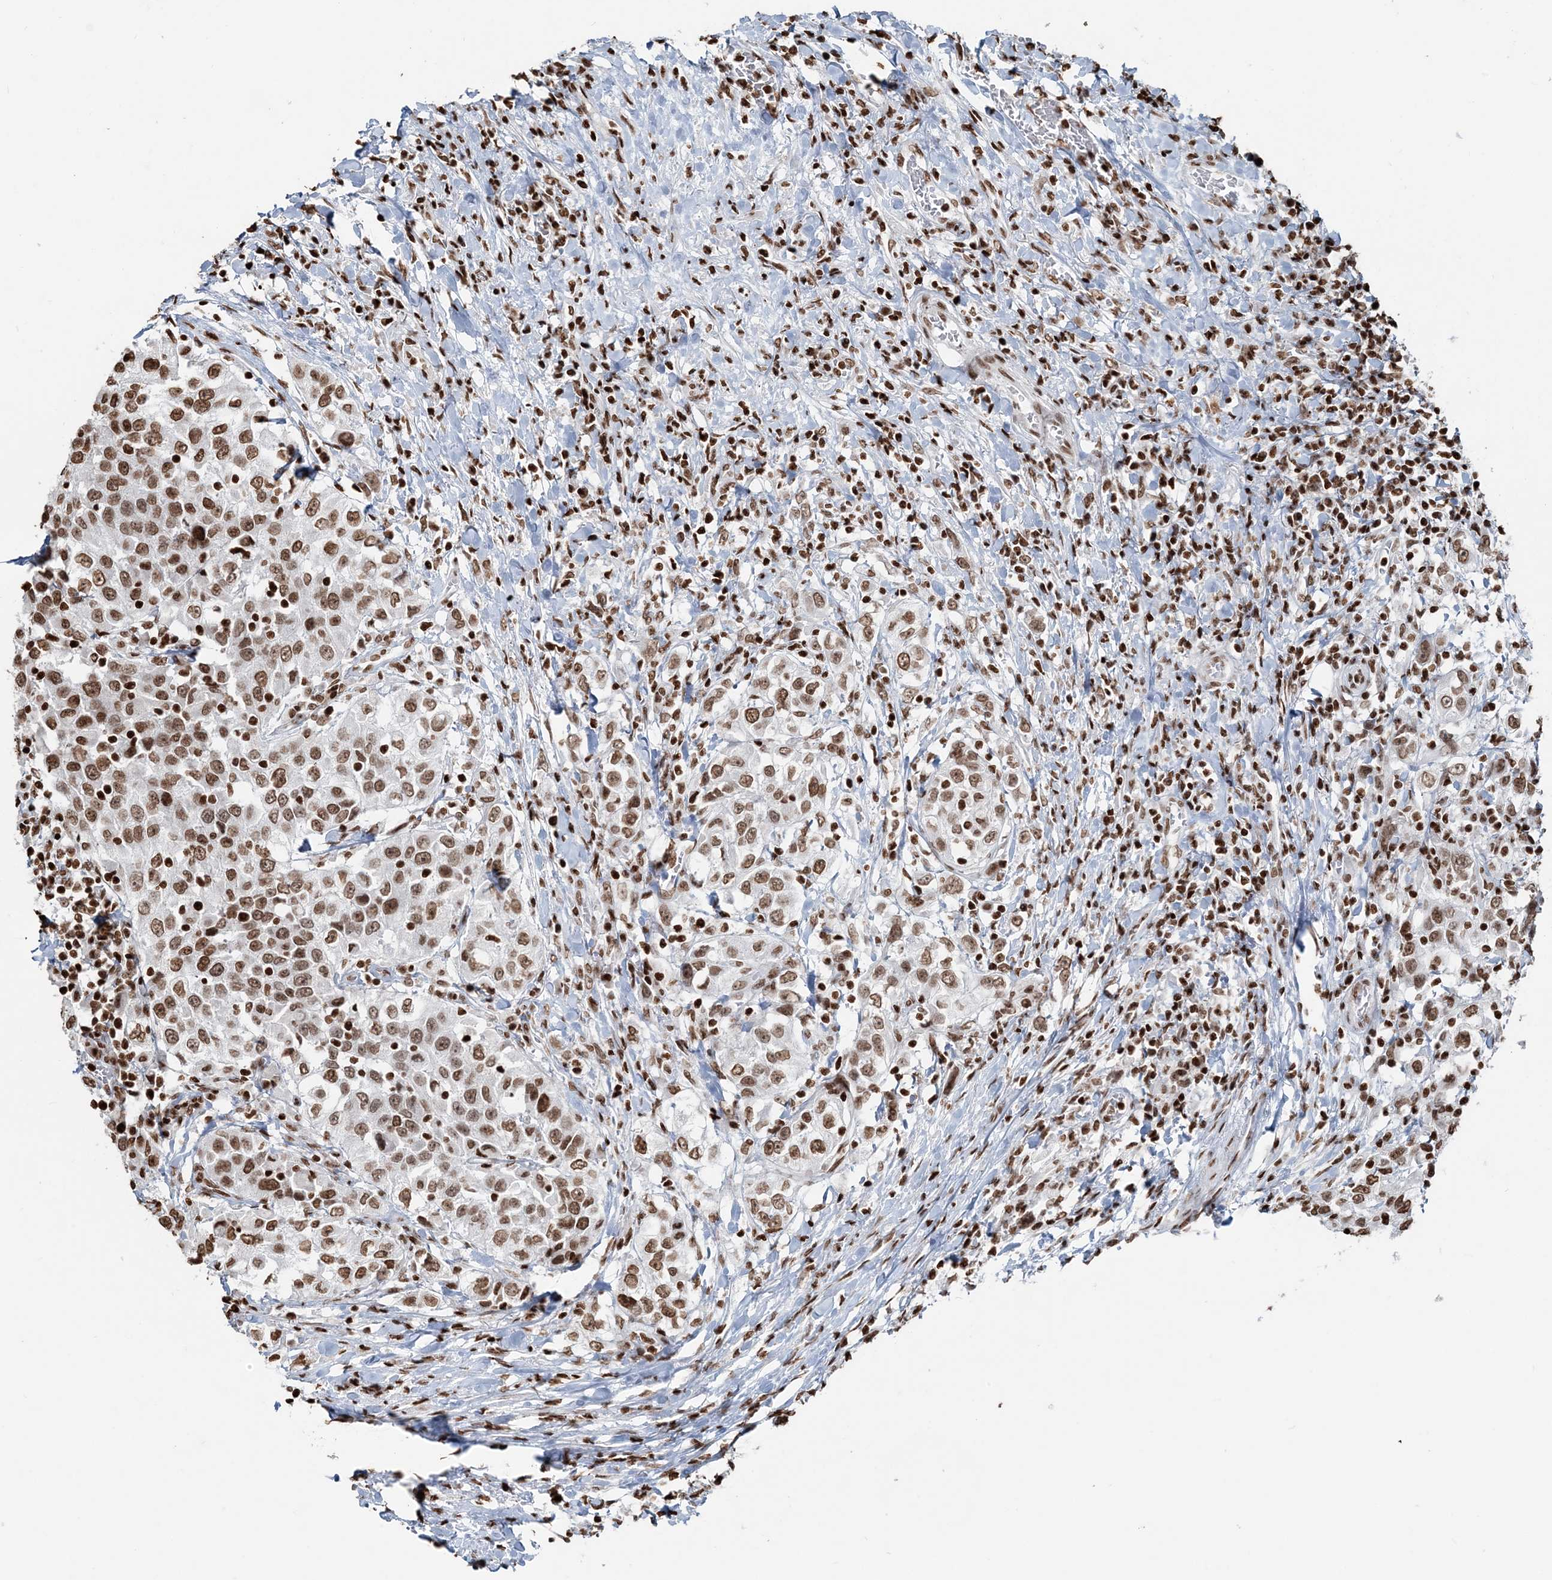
{"staining": {"intensity": "moderate", "quantity": ">75%", "location": "nuclear"}, "tissue": "urothelial cancer", "cell_type": "Tumor cells", "image_type": "cancer", "snomed": [{"axis": "morphology", "description": "Urothelial carcinoma, High grade"}, {"axis": "topography", "description": "Urinary bladder"}], "caption": "Immunohistochemical staining of human urothelial cancer demonstrates medium levels of moderate nuclear expression in approximately >75% of tumor cells. (brown staining indicates protein expression, while blue staining denotes nuclei).", "gene": "H3-3B", "patient": {"sex": "female", "age": 80}}